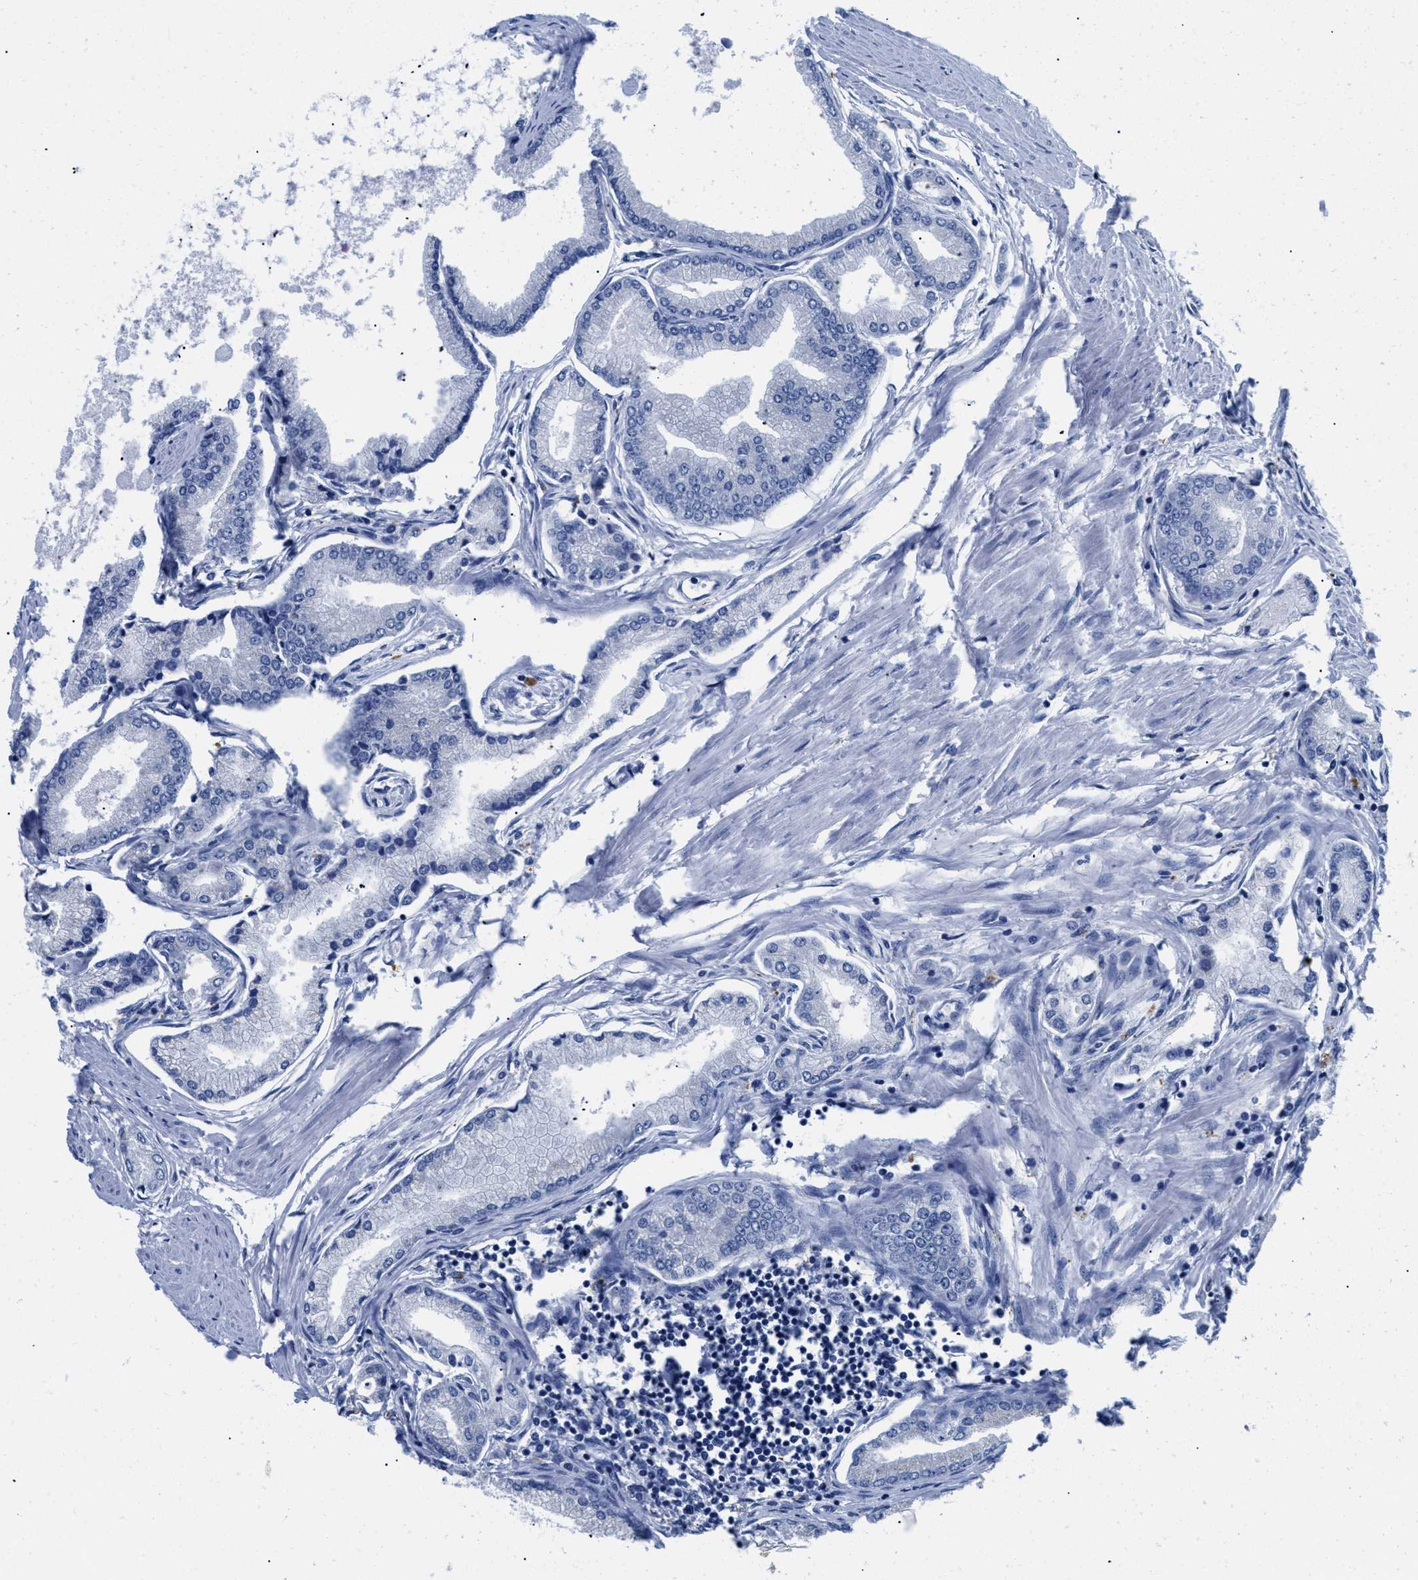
{"staining": {"intensity": "negative", "quantity": "none", "location": "none"}, "tissue": "prostate cancer", "cell_type": "Tumor cells", "image_type": "cancer", "snomed": [{"axis": "morphology", "description": "Adenocarcinoma, High grade"}, {"axis": "topography", "description": "Prostate"}], "caption": "Prostate adenocarcinoma (high-grade) was stained to show a protein in brown. There is no significant expression in tumor cells.", "gene": "APOBEC2", "patient": {"sex": "male", "age": 61}}